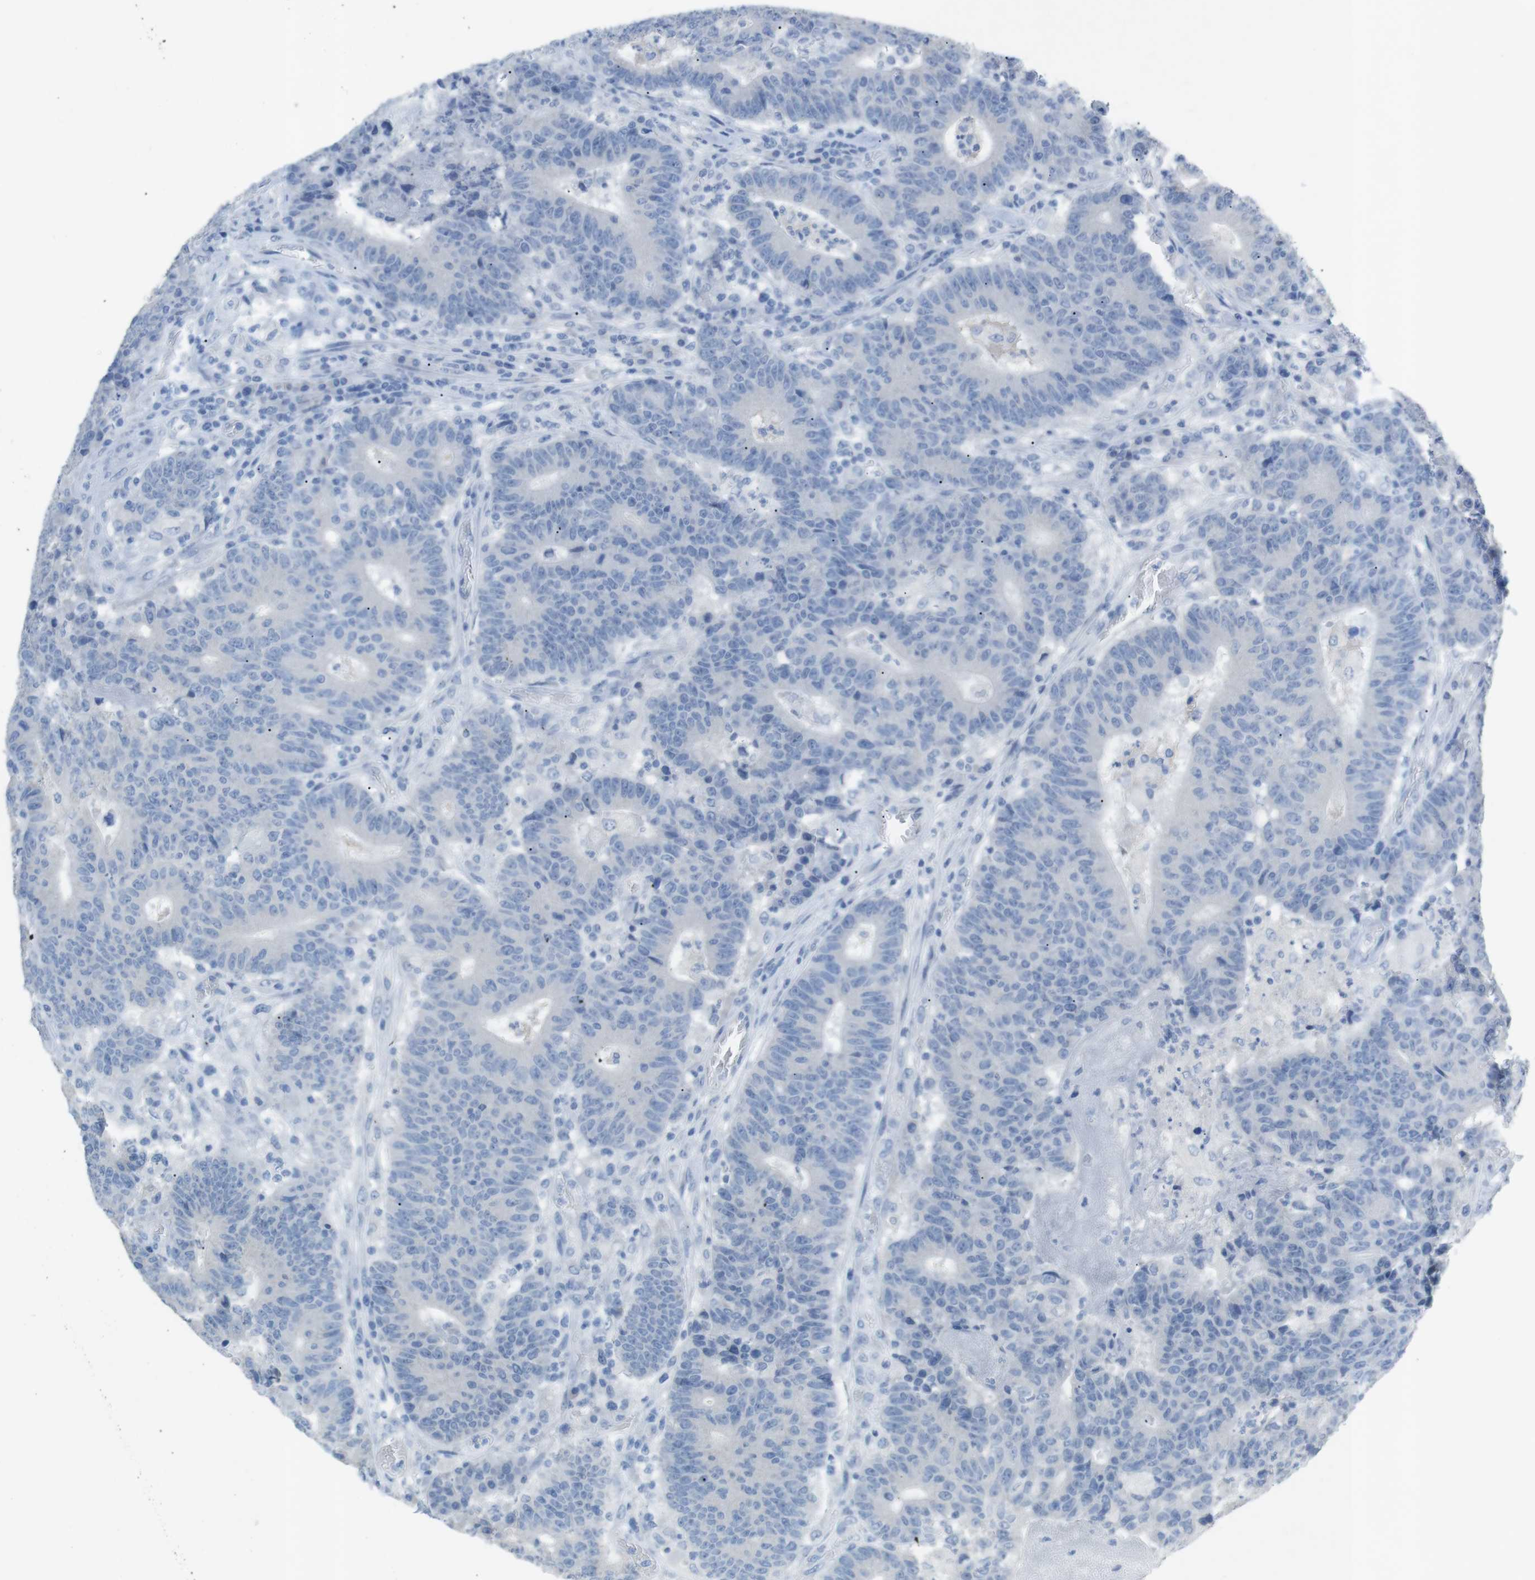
{"staining": {"intensity": "negative", "quantity": "none", "location": "none"}, "tissue": "colorectal cancer", "cell_type": "Tumor cells", "image_type": "cancer", "snomed": [{"axis": "morphology", "description": "Normal tissue, NOS"}, {"axis": "morphology", "description": "Adenocarcinoma, NOS"}, {"axis": "topography", "description": "Colon"}], "caption": "A photomicrograph of colorectal cancer stained for a protein exhibits no brown staining in tumor cells.", "gene": "SALL4", "patient": {"sex": "female", "age": 75}}